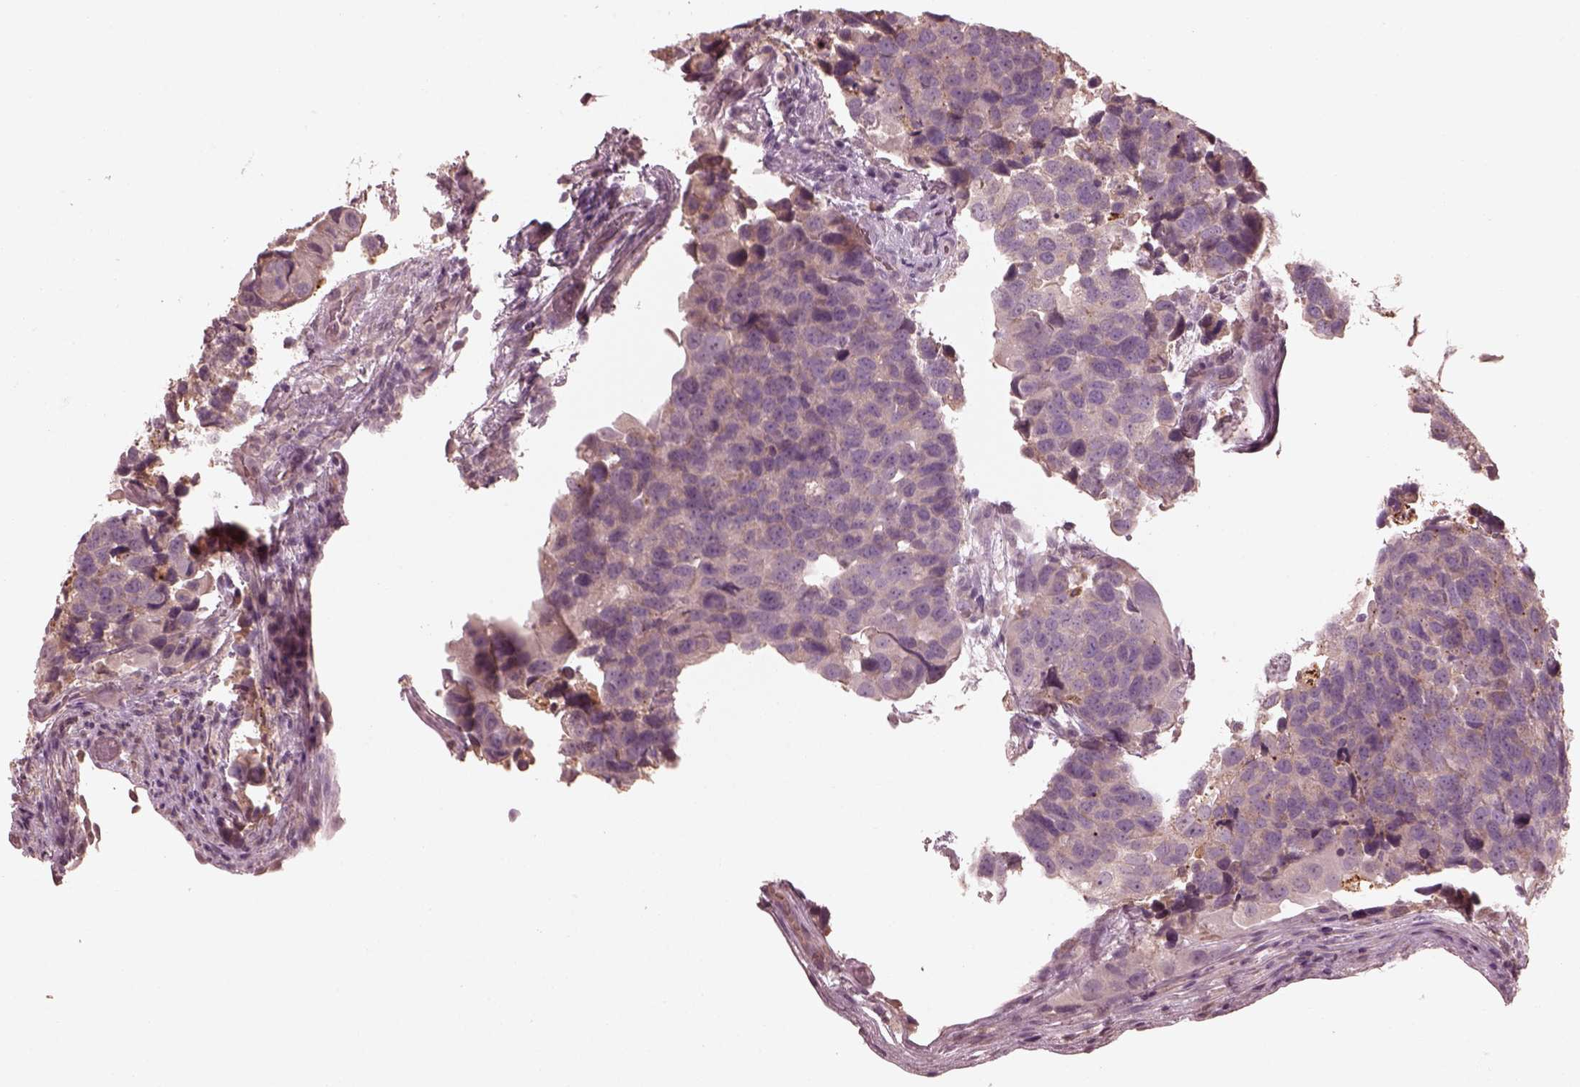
{"staining": {"intensity": "negative", "quantity": "none", "location": "none"}, "tissue": "urothelial cancer", "cell_type": "Tumor cells", "image_type": "cancer", "snomed": [{"axis": "morphology", "description": "Urothelial carcinoma, High grade"}, {"axis": "topography", "description": "Urinary bladder"}], "caption": "Immunohistochemistry (IHC) micrograph of urothelial cancer stained for a protein (brown), which reveals no expression in tumor cells. (DAB IHC with hematoxylin counter stain).", "gene": "VWA5B1", "patient": {"sex": "male", "age": 60}}